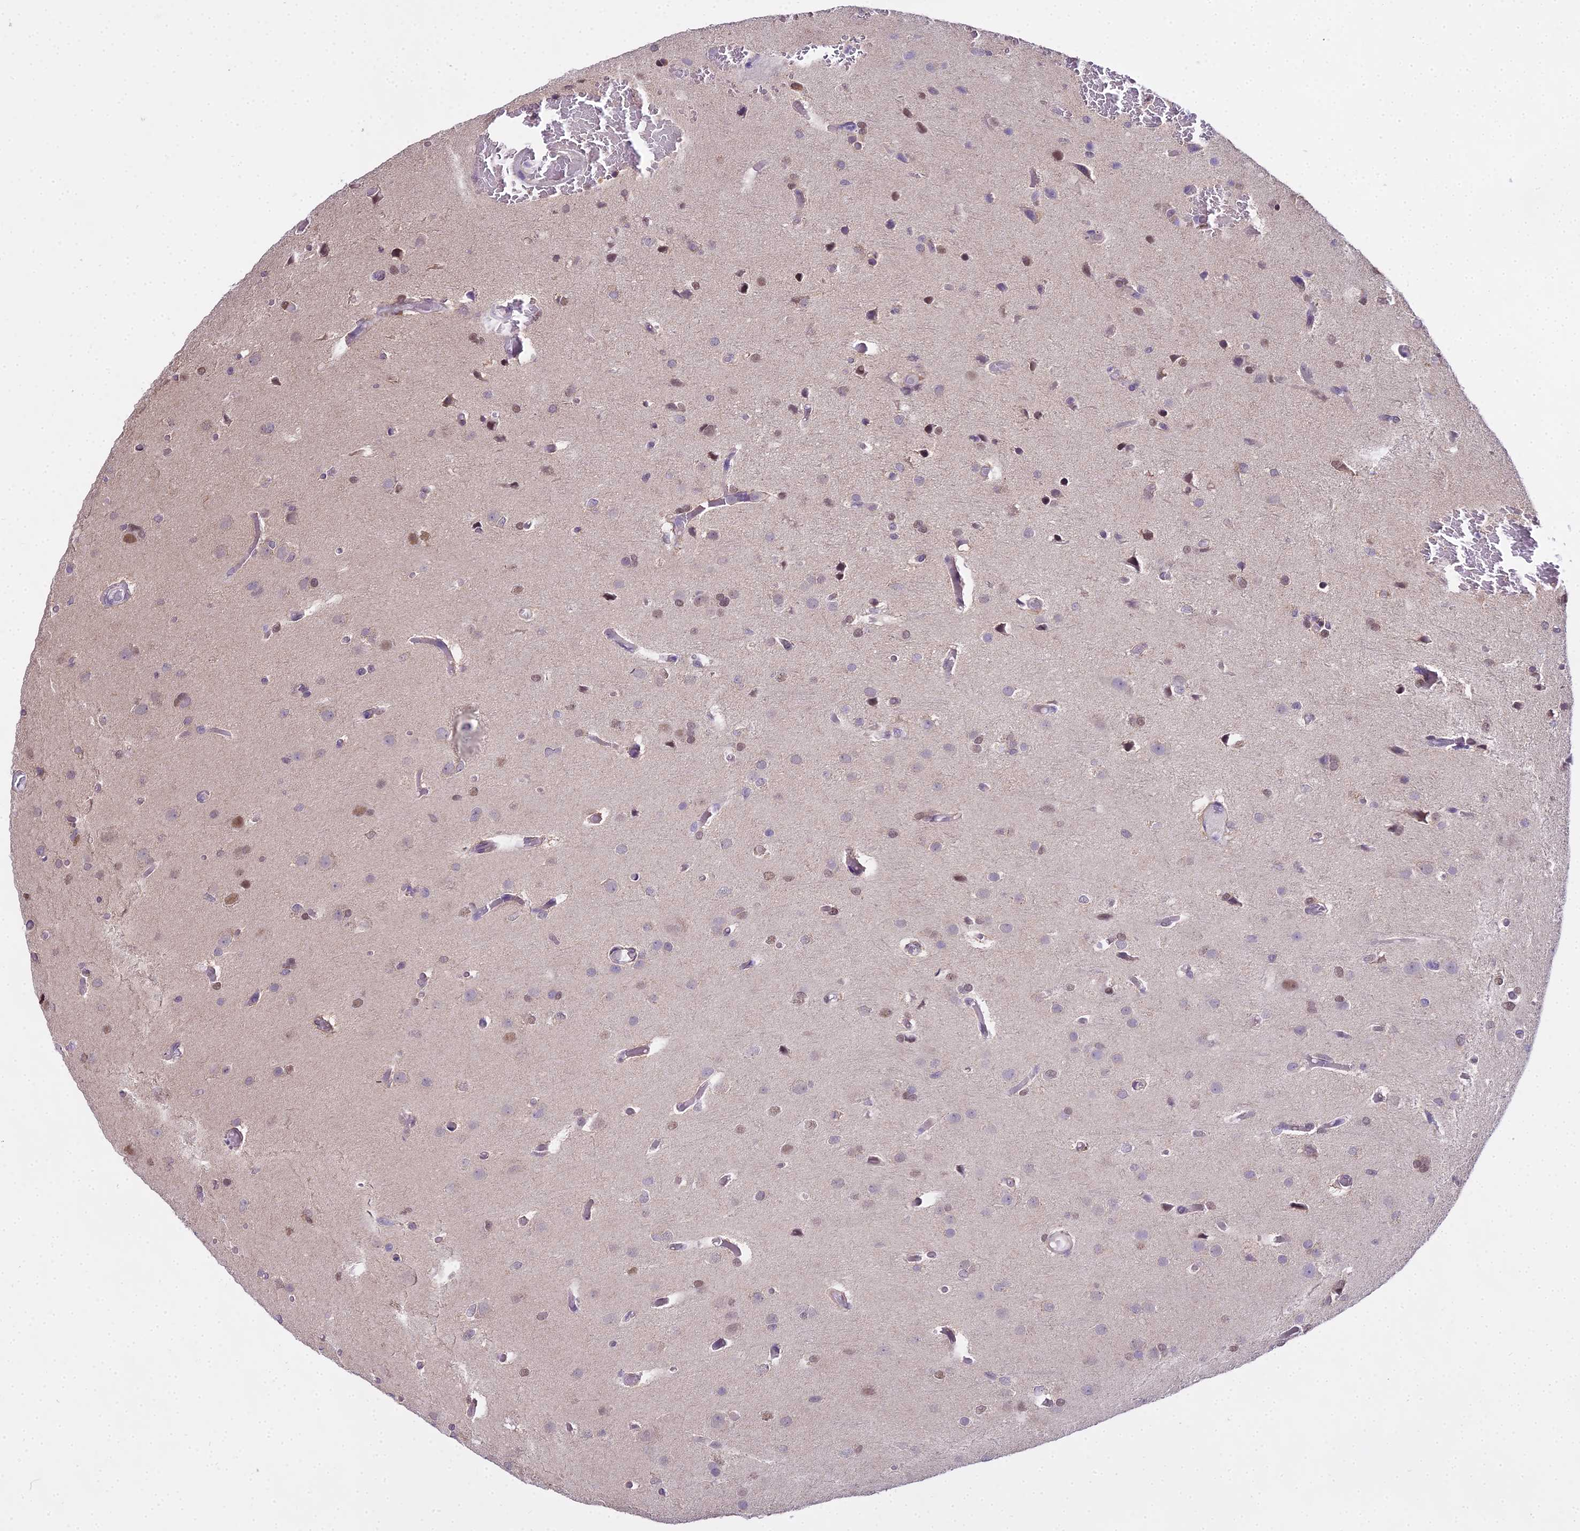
{"staining": {"intensity": "moderate", "quantity": "25%-75%", "location": "nuclear"}, "tissue": "glioma", "cell_type": "Tumor cells", "image_type": "cancer", "snomed": [{"axis": "morphology", "description": "Glioma, malignant, High grade"}, {"axis": "topography", "description": "Brain"}], "caption": "Immunohistochemical staining of human malignant glioma (high-grade) reveals medium levels of moderate nuclear staining in about 25%-75% of tumor cells. (DAB (3,3'-diaminobenzidine) = brown stain, brightfield microscopy at high magnification).", "gene": "MAT2A", "patient": {"sex": "female", "age": 50}}